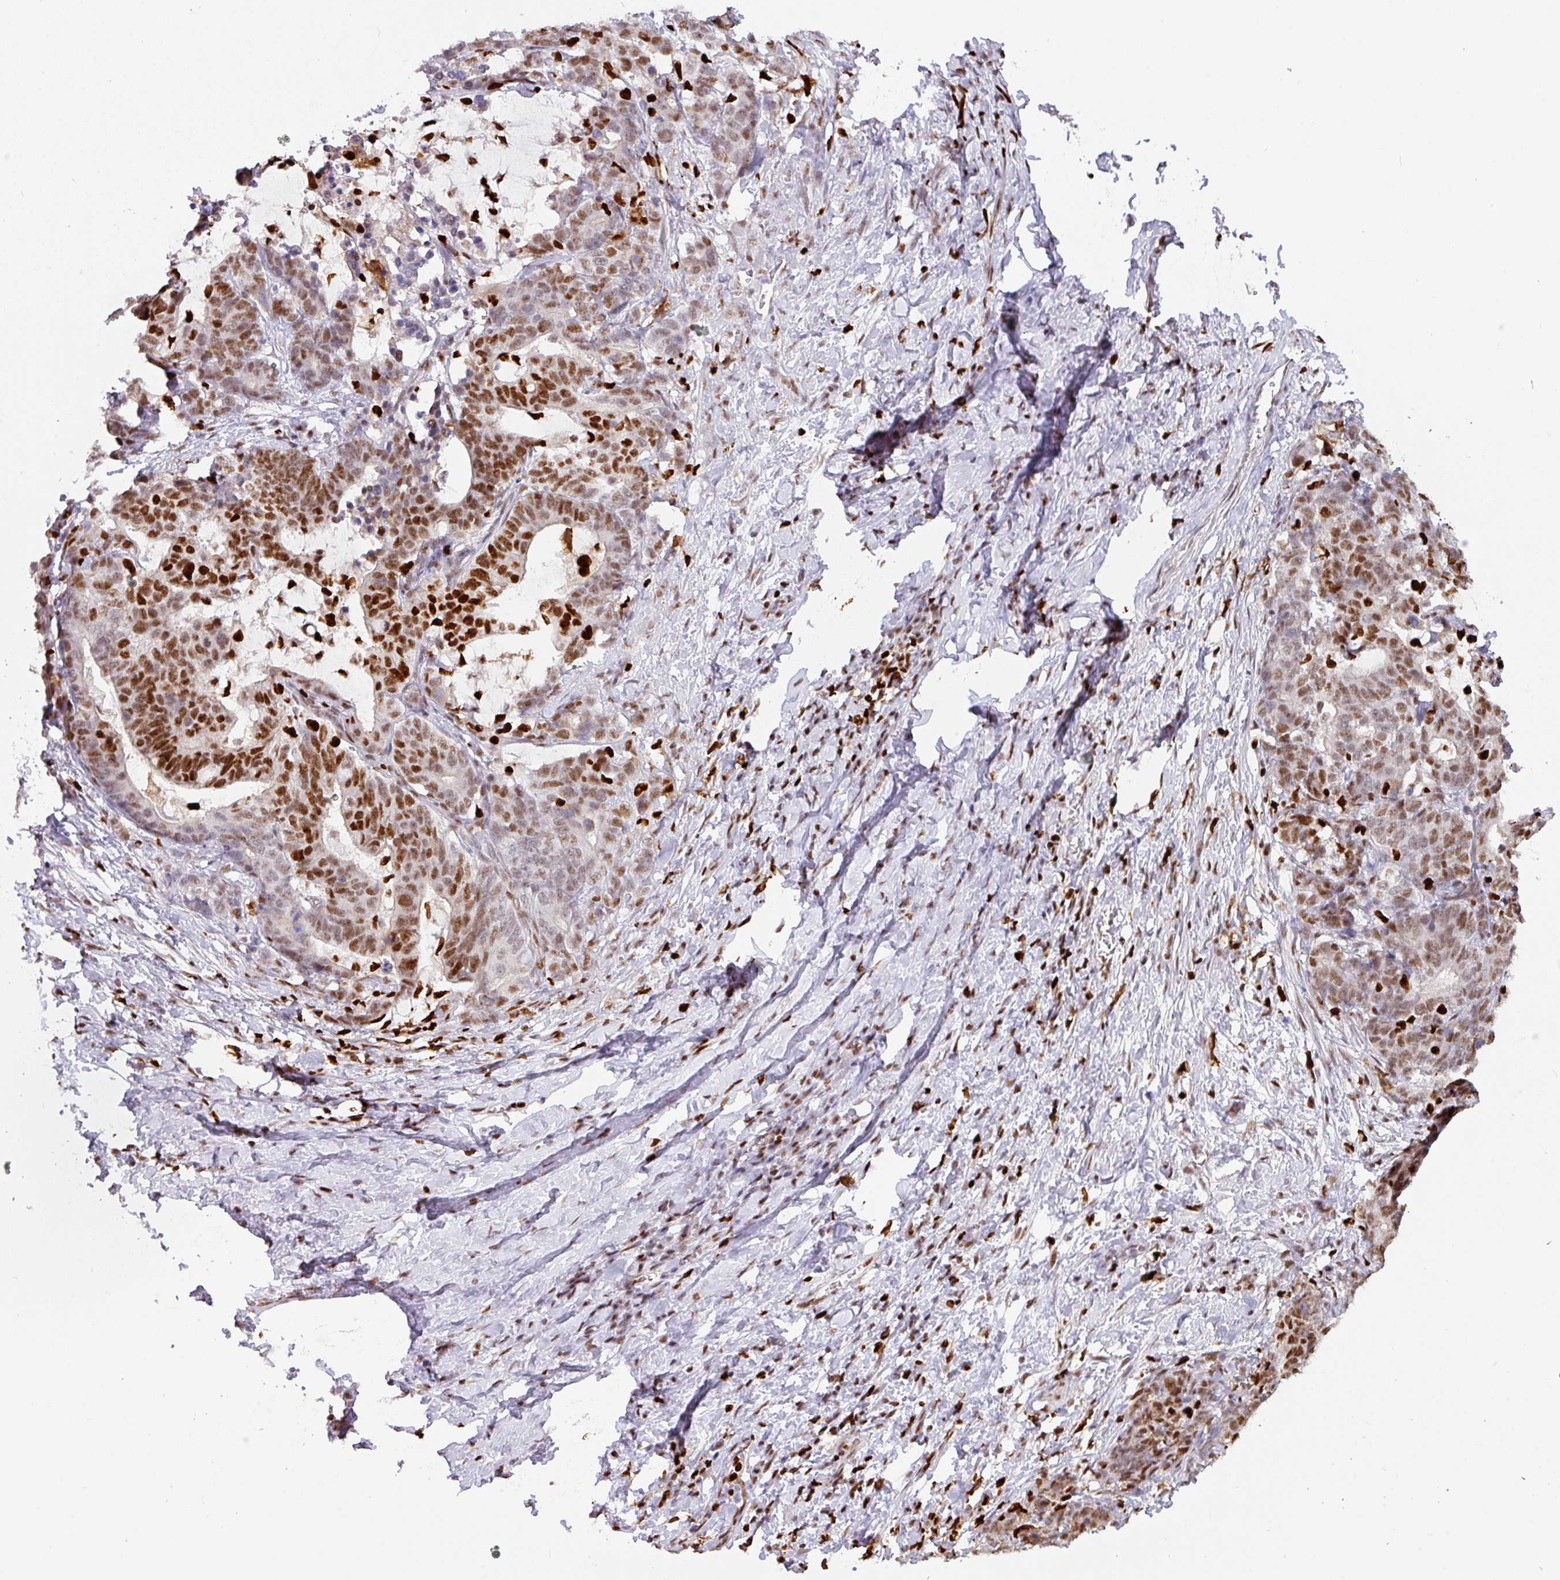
{"staining": {"intensity": "moderate", "quantity": ">75%", "location": "nuclear"}, "tissue": "stomach cancer", "cell_type": "Tumor cells", "image_type": "cancer", "snomed": [{"axis": "morphology", "description": "Normal tissue, NOS"}, {"axis": "morphology", "description": "Adenocarcinoma, NOS"}, {"axis": "topography", "description": "Stomach"}], "caption": "Protein staining of stomach cancer (adenocarcinoma) tissue reveals moderate nuclear positivity in about >75% of tumor cells. (DAB IHC with brightfield microscopy, high magnification).", "gene": "SAMHD1", "patient": {"sex": "female", "age": 64}}